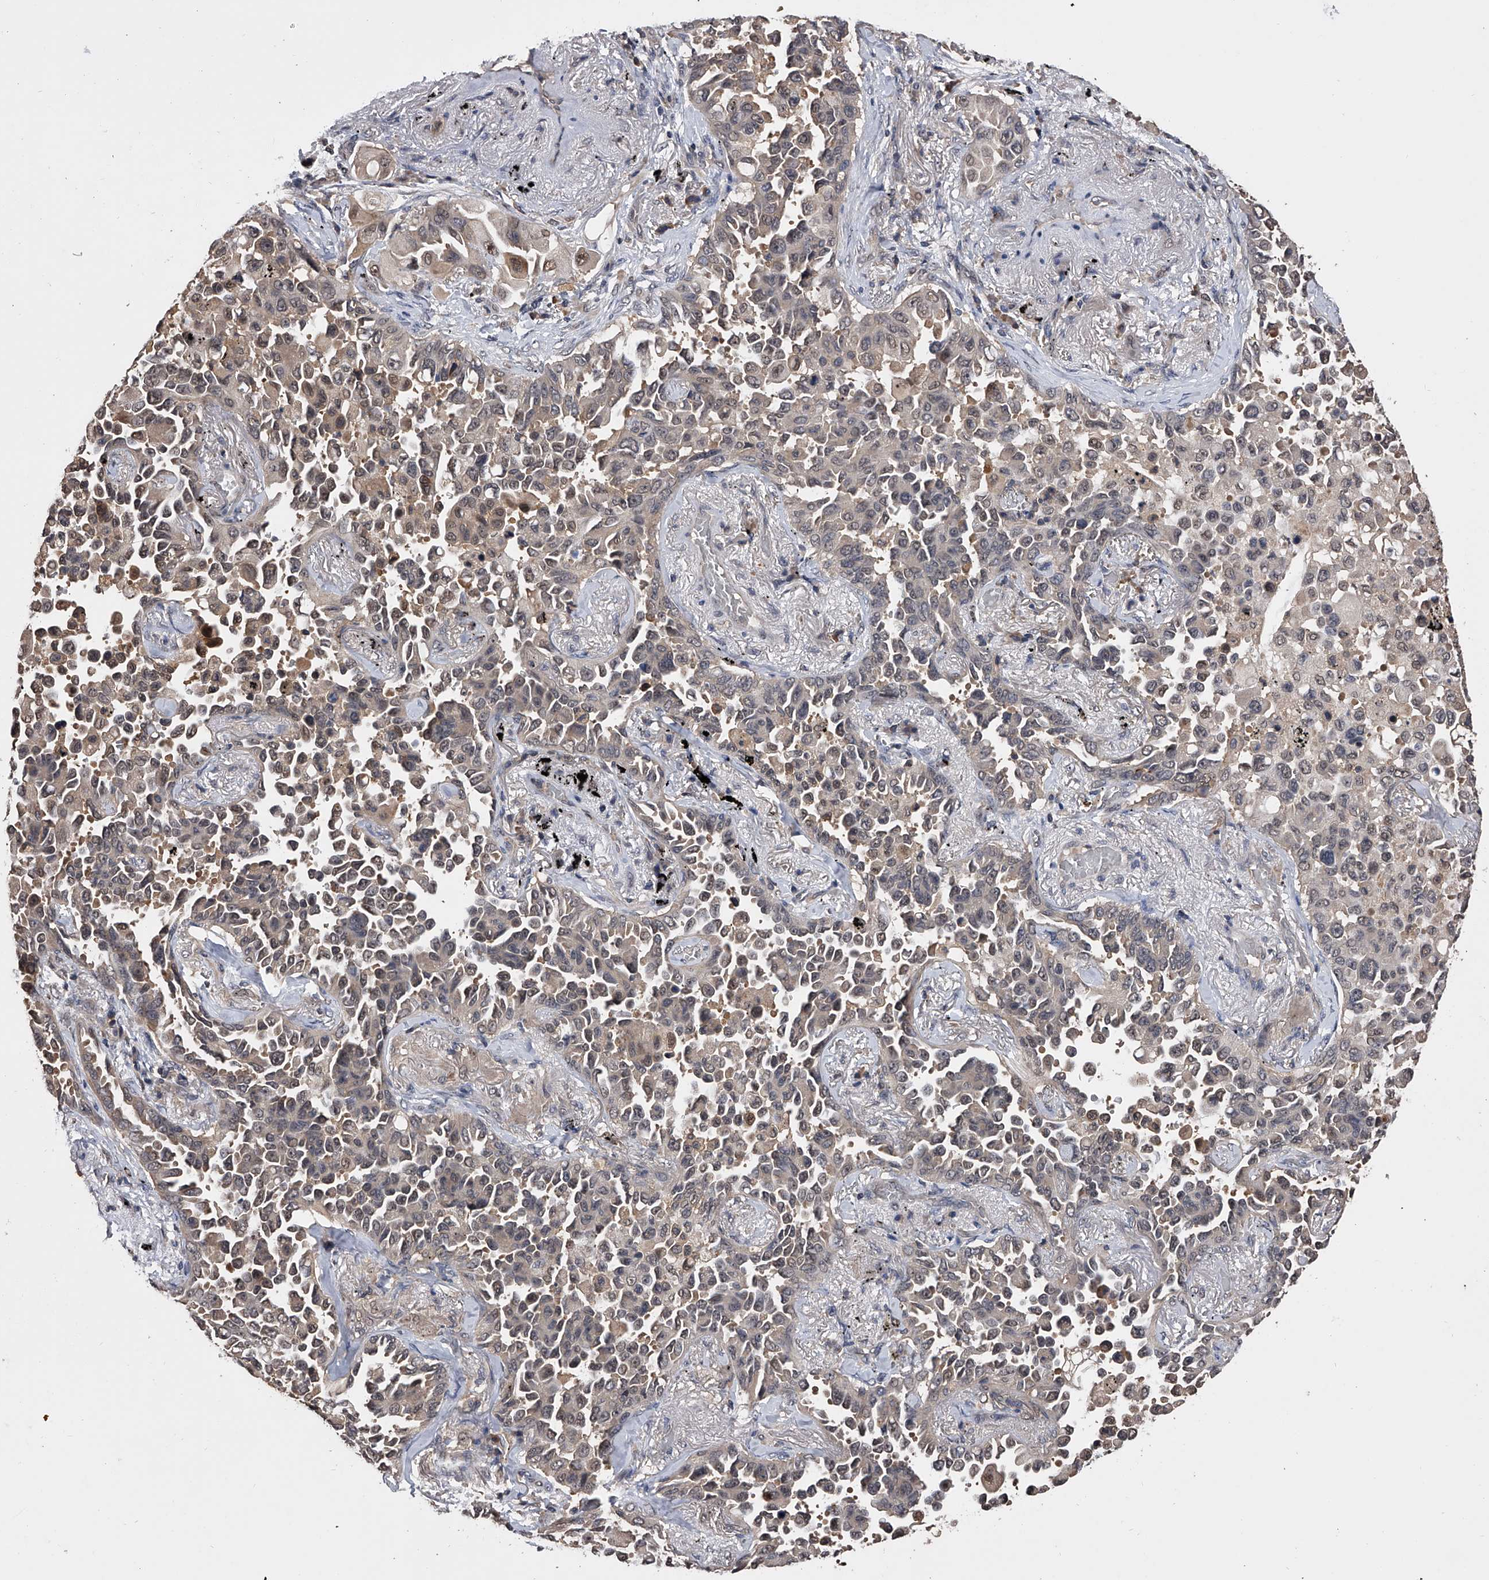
{"staining": {"intensity": "weak", "quantity": "<25%", "location": "nuclear"}, "tissue": "lung cancer", "cell_type": "Tumor cells", "image_type": "cancer", "snomed": [{"axis": "morphology", "description": "Adenocarcinoma, NOS"}, {"axis": "topography", "description": "Lung"}], "caption": "A histopathology image of lung cancer stained for a protein displays no brown staining in tumor cells.", "gene": "EFCAB7", "patient": {"sex": "female", "age": 67}}